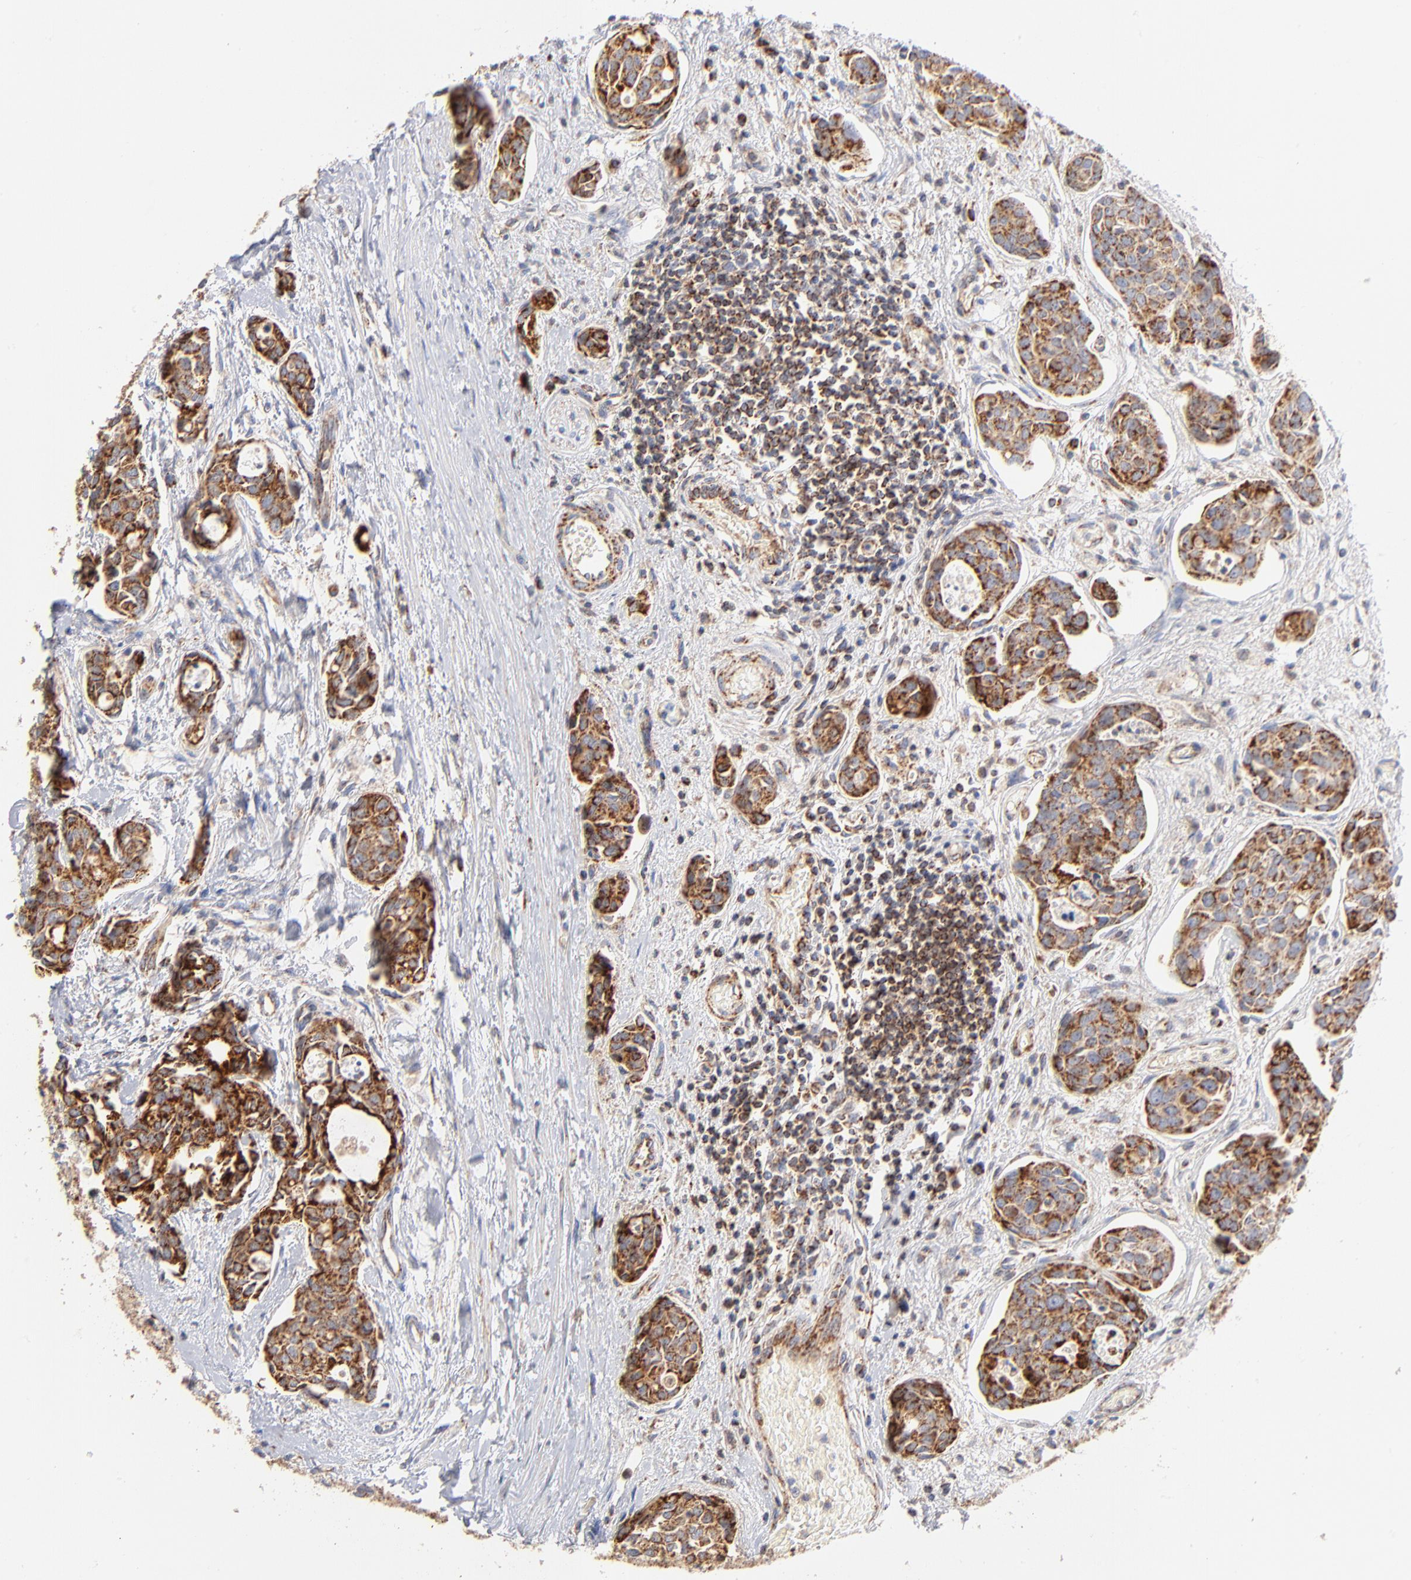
{"staining": {"intensity": "strong", "quantity": ">75%", "location": "cytoplasmic/membranous"}, "tissue": "urothelial cancer", "cell_type": "Tumor cells", "image_type": "cancer", "snomed": [{"axis": "morphology", "description": "Urothelial carcinoma, High grade"}, {"axis": "topography", "description": "Urinary bladder"}], "caption": "Immunohistochemical staining of human urothelial carcinoma (high-grade) shows high levels of strong cytoplasmic/membranous protein positivity in approximately >75% of tumor cells.", "gene": "DLAT", "patient": {"sex": "male", "age": 78}}